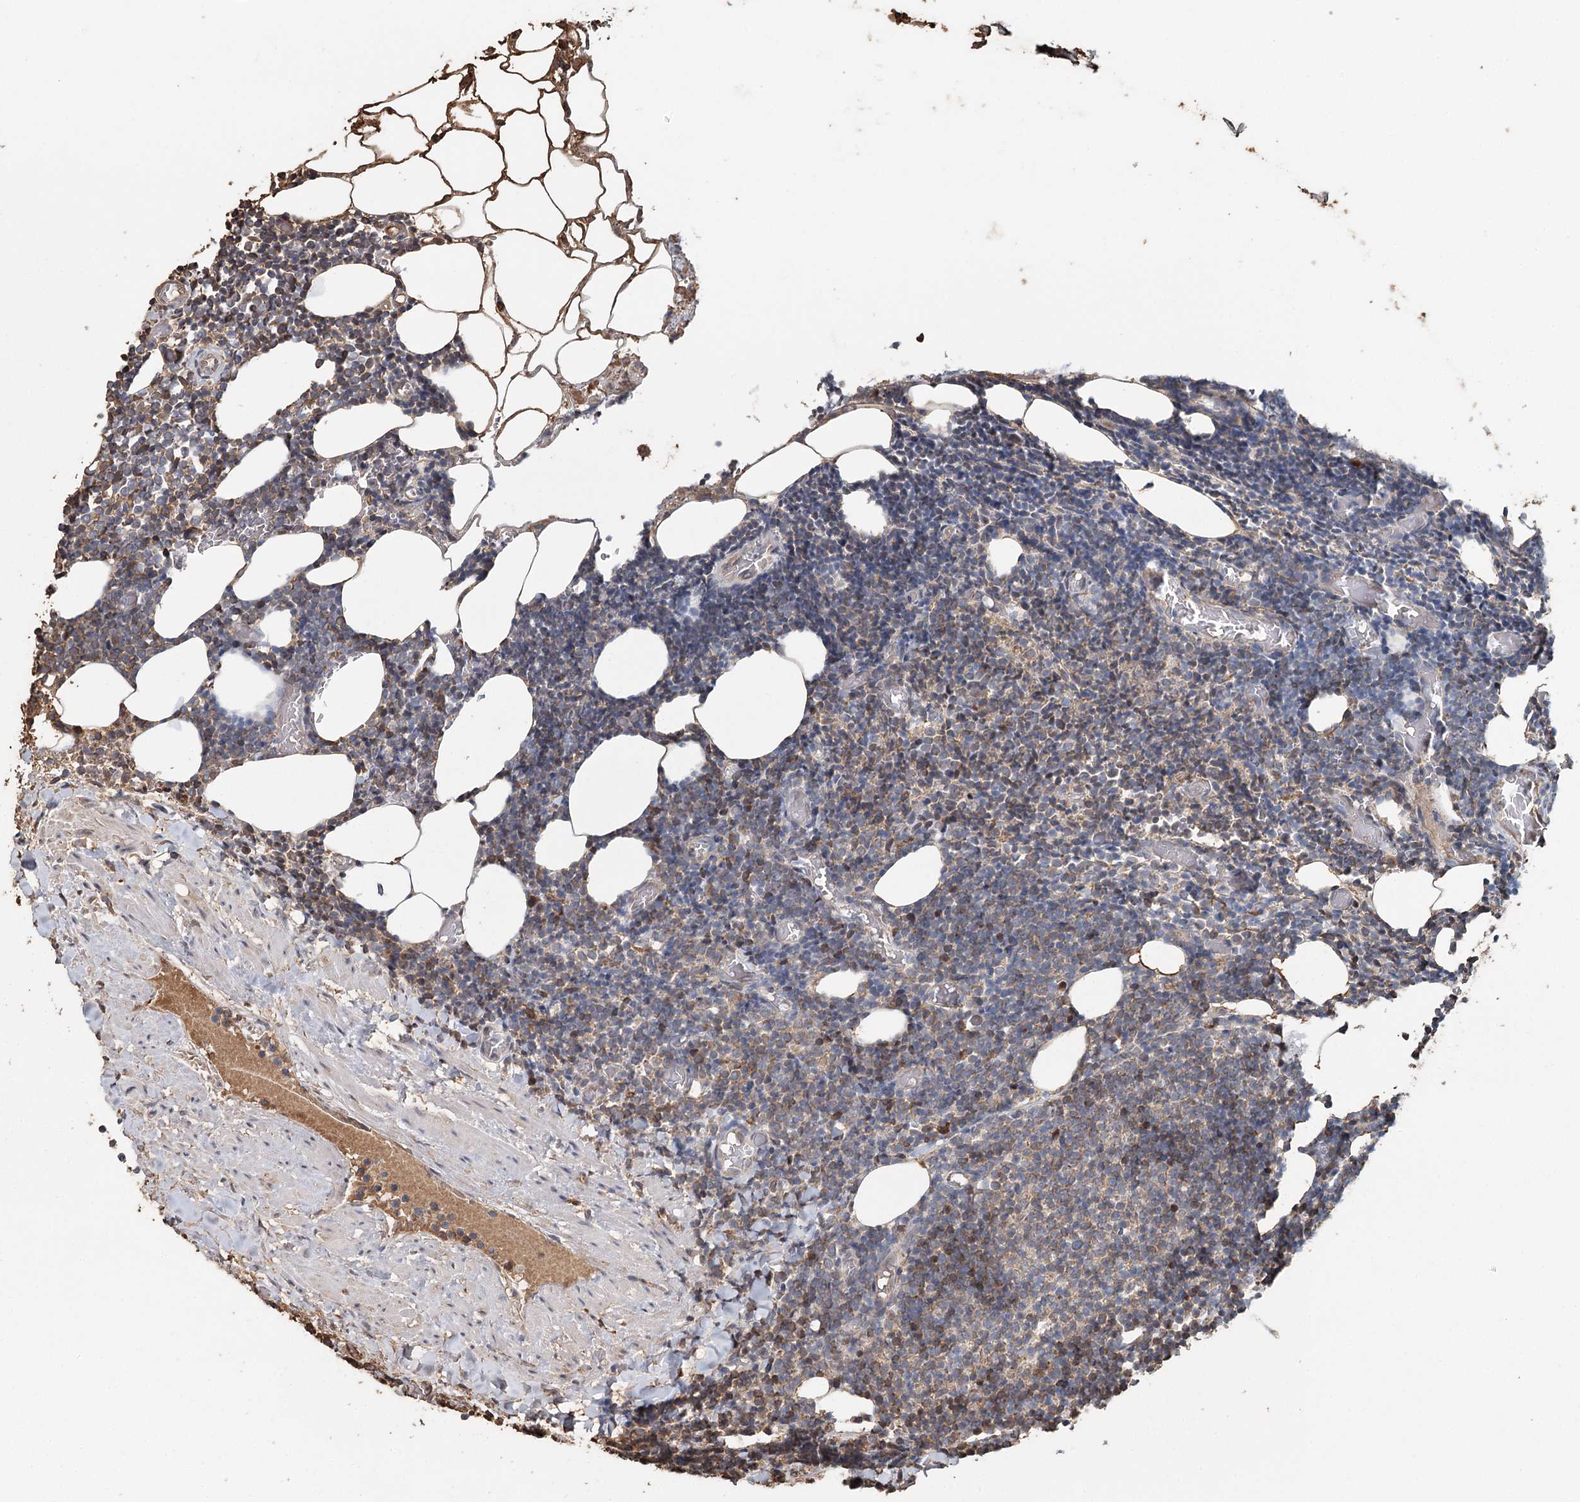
{"staining": {"intensity": "weak", "quantity": "<25%", "location": "cytoplasmic/membranous"}, "tissue": "lymphoma", "cell_type": "Tumor cells", "image_type": "cancer", "snomed": [{"axis": "morphology", "description": "Malignant lymphoma, non-Hodgkin's type, Low grade"}, {"axis": "topography", "description": "Lymph node"}], "caption": "This micrograph is of low-grade malignant lymphoma, non-Hodgkin's type stained with immunohistochemistry (IHC) to label a protein in brown with the nuclei are counter-stained blue. There is no positivity in tumor cells.", "gene": "SYVN1", "patient": {"sex": "male", "age": 66}}